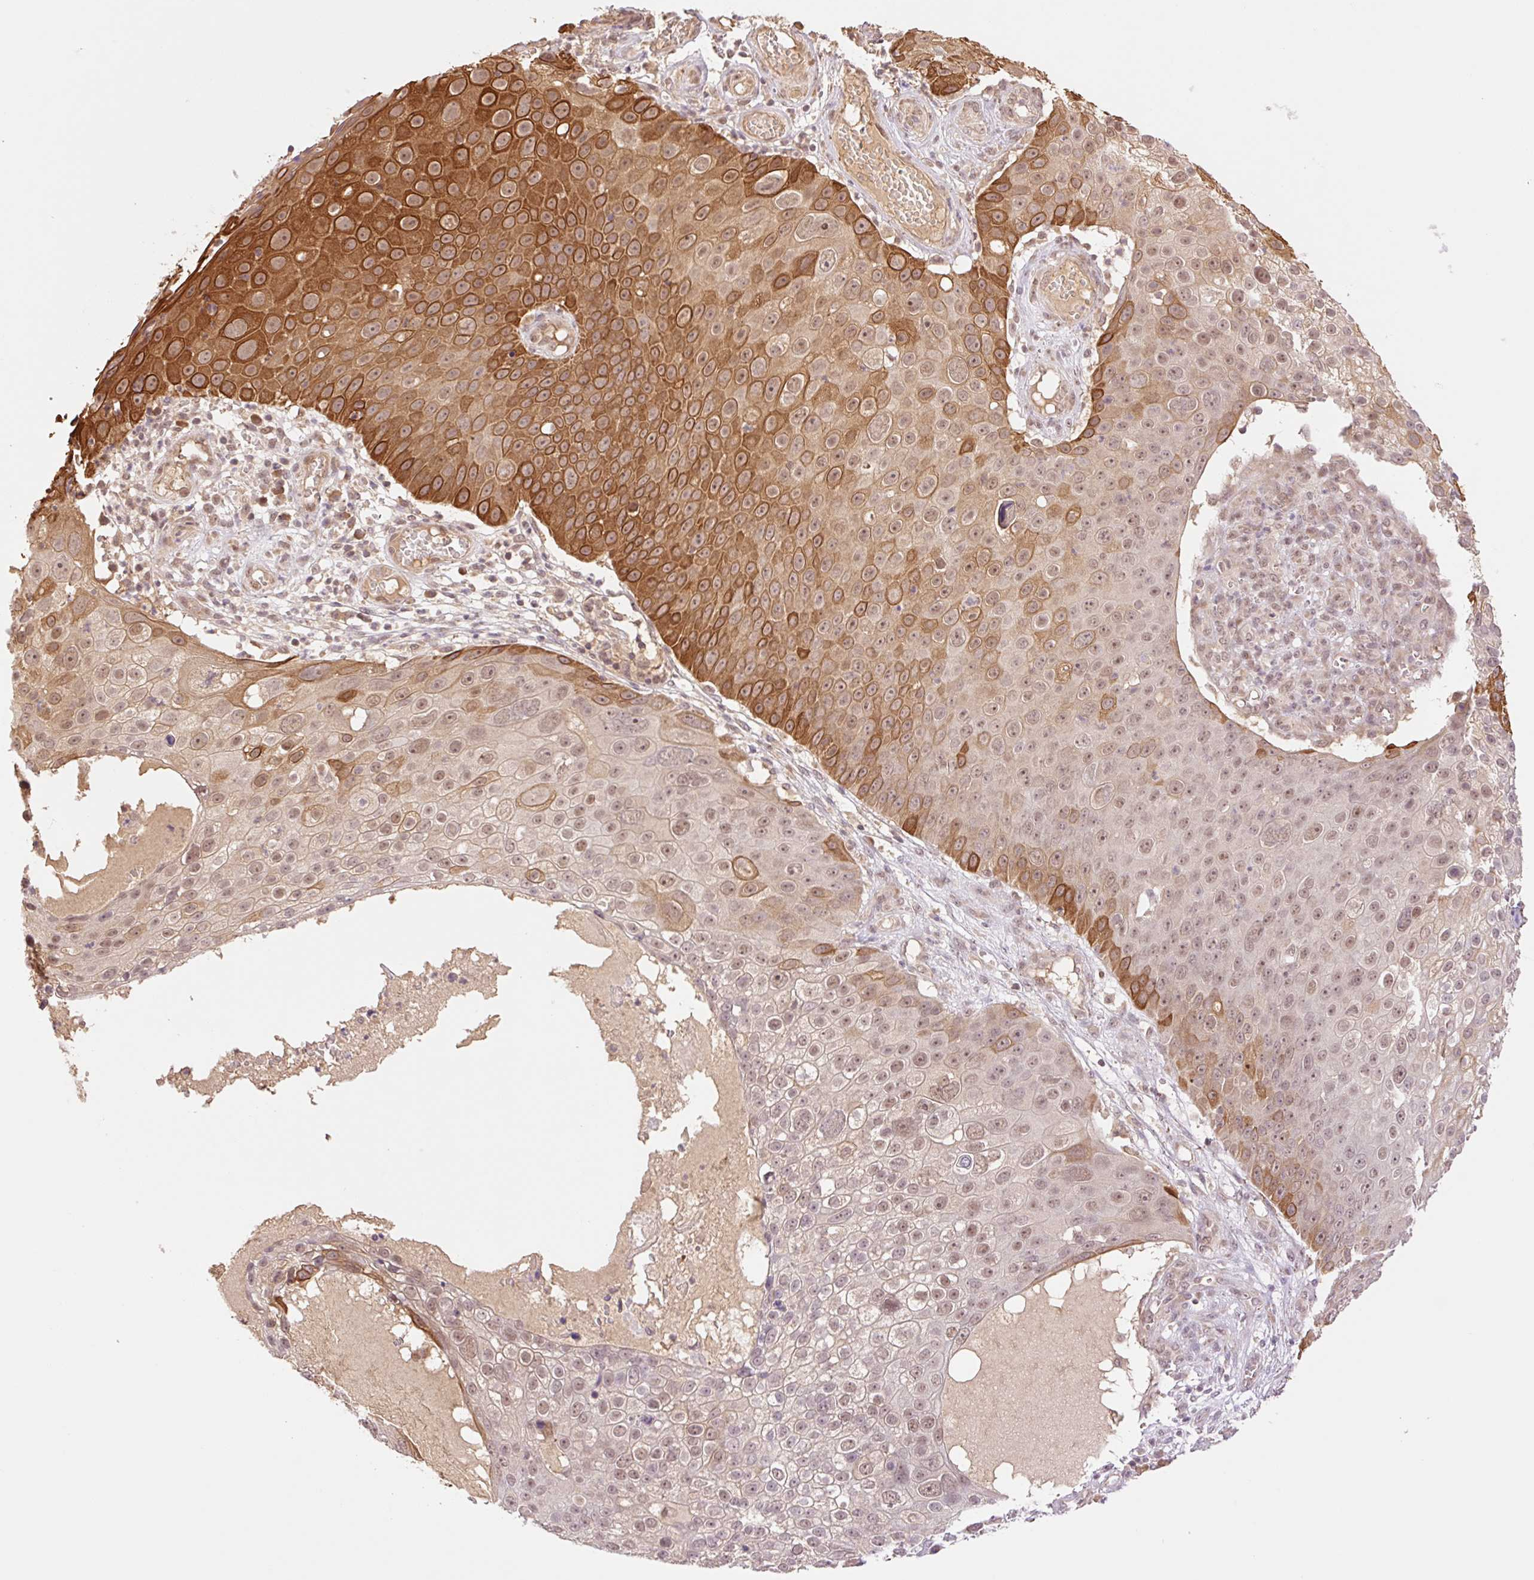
{"staining": {"intensity": "strong", "quantity": "25%-75%", "location": "cytoplasmic/membranous,nuclear"}, "tissue": "skin cancer", "cell_type": "Tumor cells", "image_type": "cancer", "snomed": [{"axis": "morphology", "description": "Squamous cell carcinoma, NOS"}, {"axis": "topography", "description": "Skin"}], "caption": "DAB (3,3'-diaminobenzidine) immunohistochemical staining of skin cancer demonstrates strong cytoplasmic/membranous and nuclear protein staining in approximately 25%-75% of tumor cells. The staining was performed using DAB (3,3'-diaminobenzidine) to visualize the protein expression in brown, while the nuclei were stained in blue with hematoxylin (Magnification: 20x).", "gene": "YJU2B", "patient": {"sex": "male", "age": 71}}